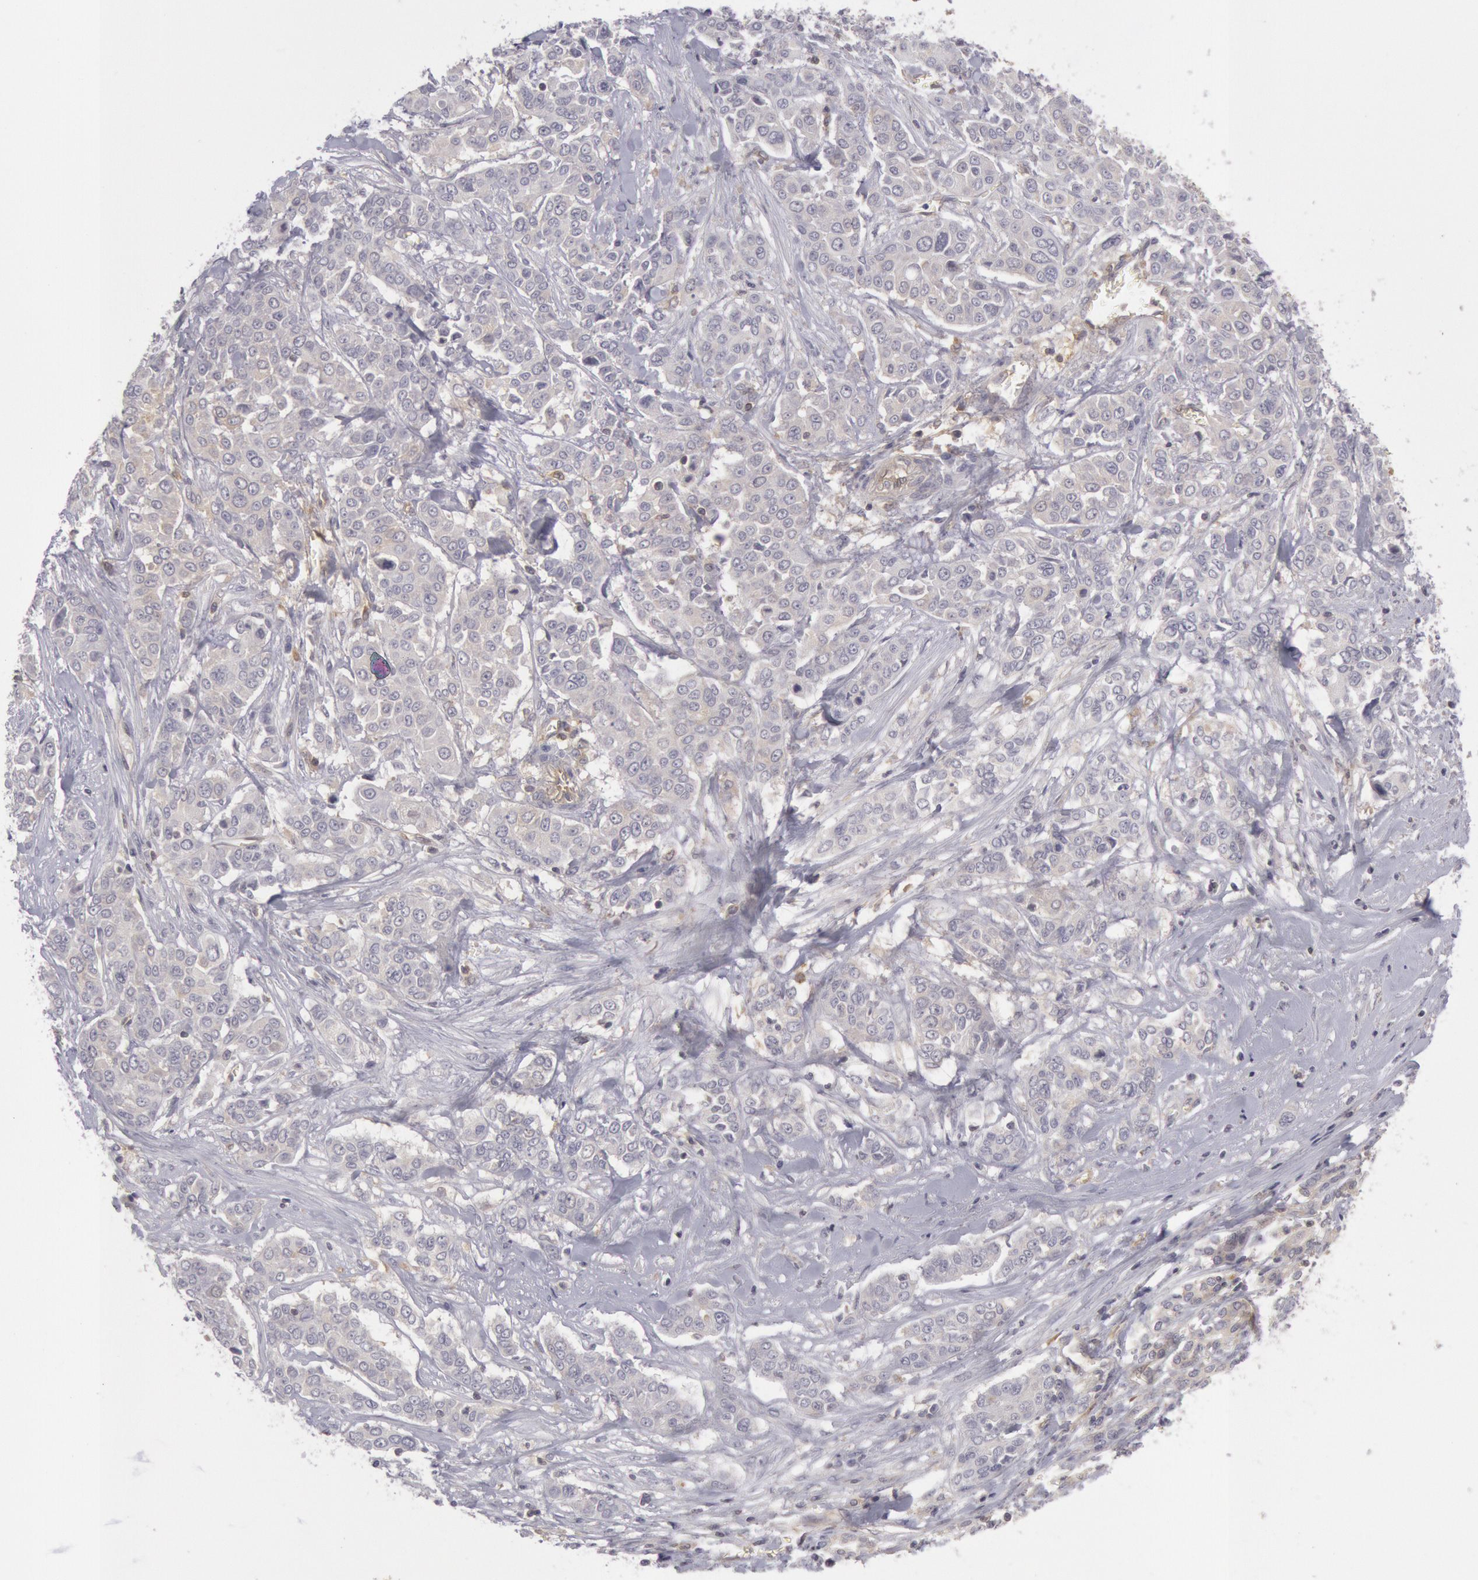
{"staining": {"intensity": "negative", "quantity": "none", "location": "none"}, "tissue": "pancreatic cancer", "cell_type": "Tumor cells", "image_type": "cancer", "snomed": [{"axis": "morphology", "description": "Adenocarcinoma, NOS"}, {"axis": "topography", "description": "Pancreas"}], "caption": "Tumor cells show no significant protein staining in pancreatic adenocarcinoma. The staining is performed using DAB brown chromogen with nuclei counter-stained in using hematoxylin.", "gene": "IKBKB", "patient": {"sex": "female", "age": 52}}